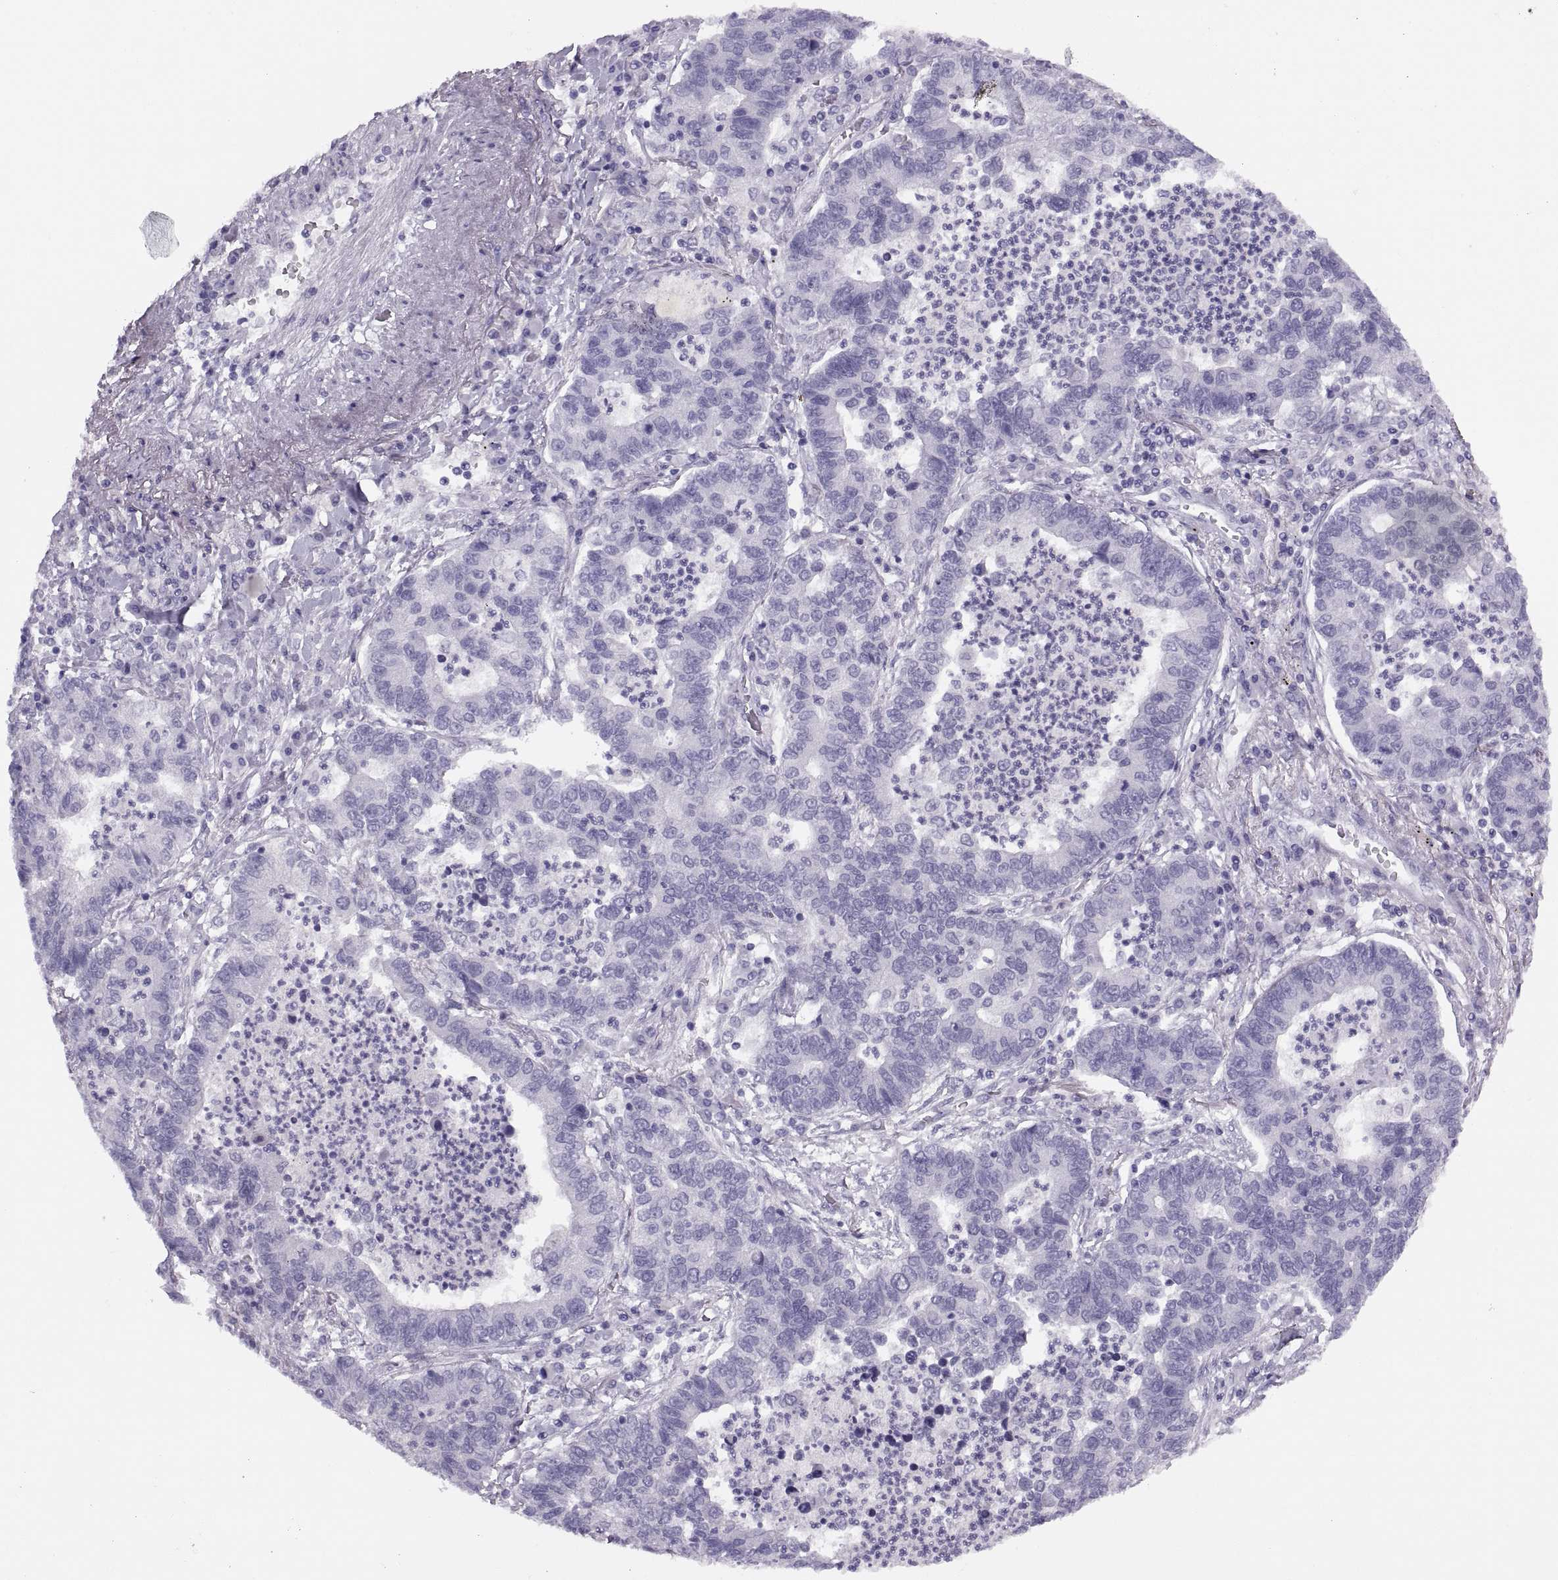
{"staining": {"intensity": "negative", "quantity": "none", "location": "none"}, "tissue": "lung cancer", "cell_type": "Tumor cells", "image_type": "cancer", "snomed": [{"axis": "morphology", "description": "Adenocarcinoma, NOS"}, {"axis": "topography", "description": "Lung"}], "caption": "Immunohistochemical staining of human lung adenocarcinoma reveals no significant positivity in tumor cells.", "gene": "FAM24A", "patient": {"sex": "female", "age": 57}}